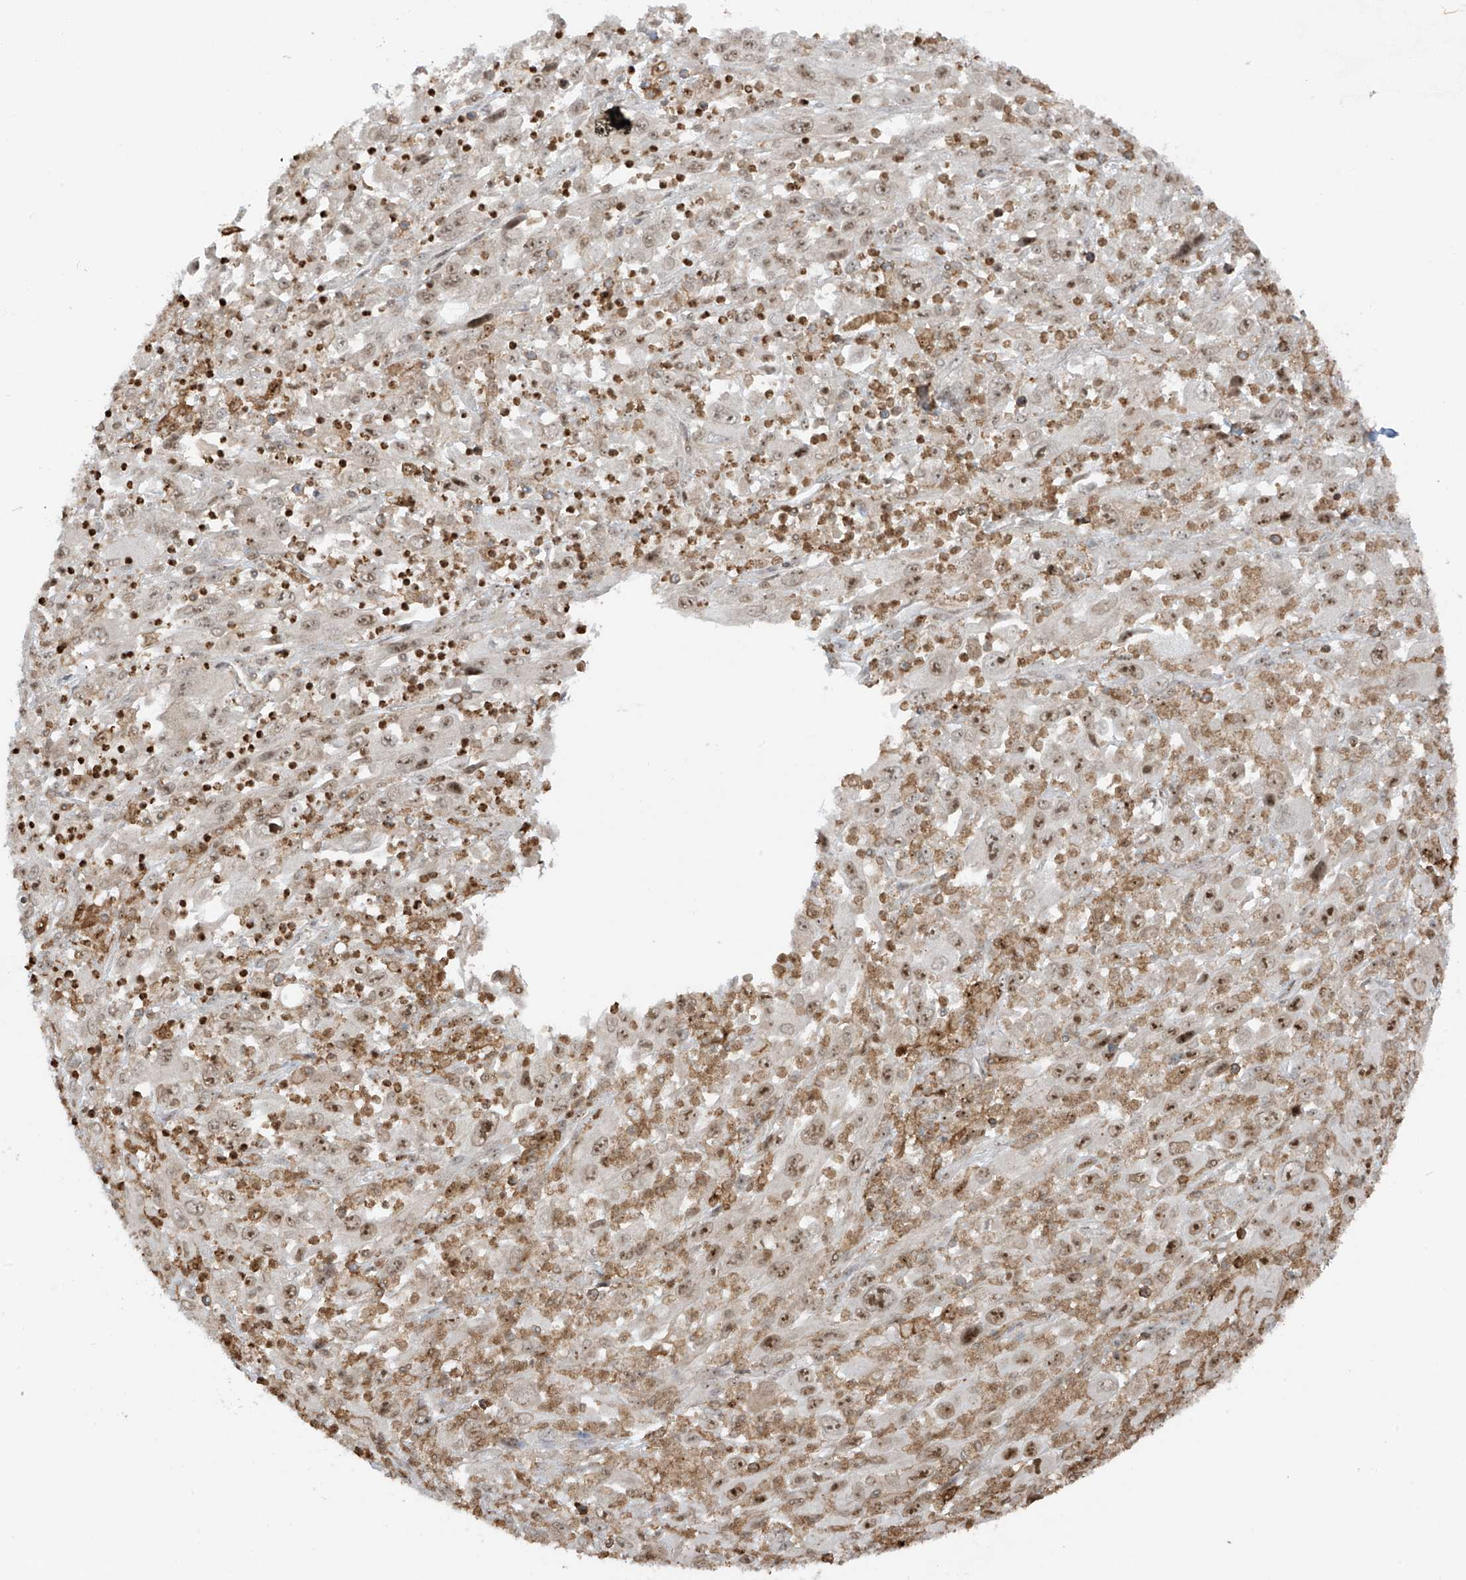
{"staining": {"intensity": "moderate", "quantity": "<25%", "location": "nuclear"}, "tissue": "melanoma", "cell_type": "Tumor cells", "image_type": "cancer", "snomed": [{"axis": "morphology", "description": "Malignant melanoma, Metastatic site"}, {"axis": "topography", "description": "Skin"}], "caption": "A high-resolution image shows immunohistochemistry (IHC) staining of malignant melanoma (metastatic site), which exhibits moderate nuclear expression in approximately <25% of tumor cells.", "gene": "REPIN1", "patient": {"sex": "female", "age": 56}}